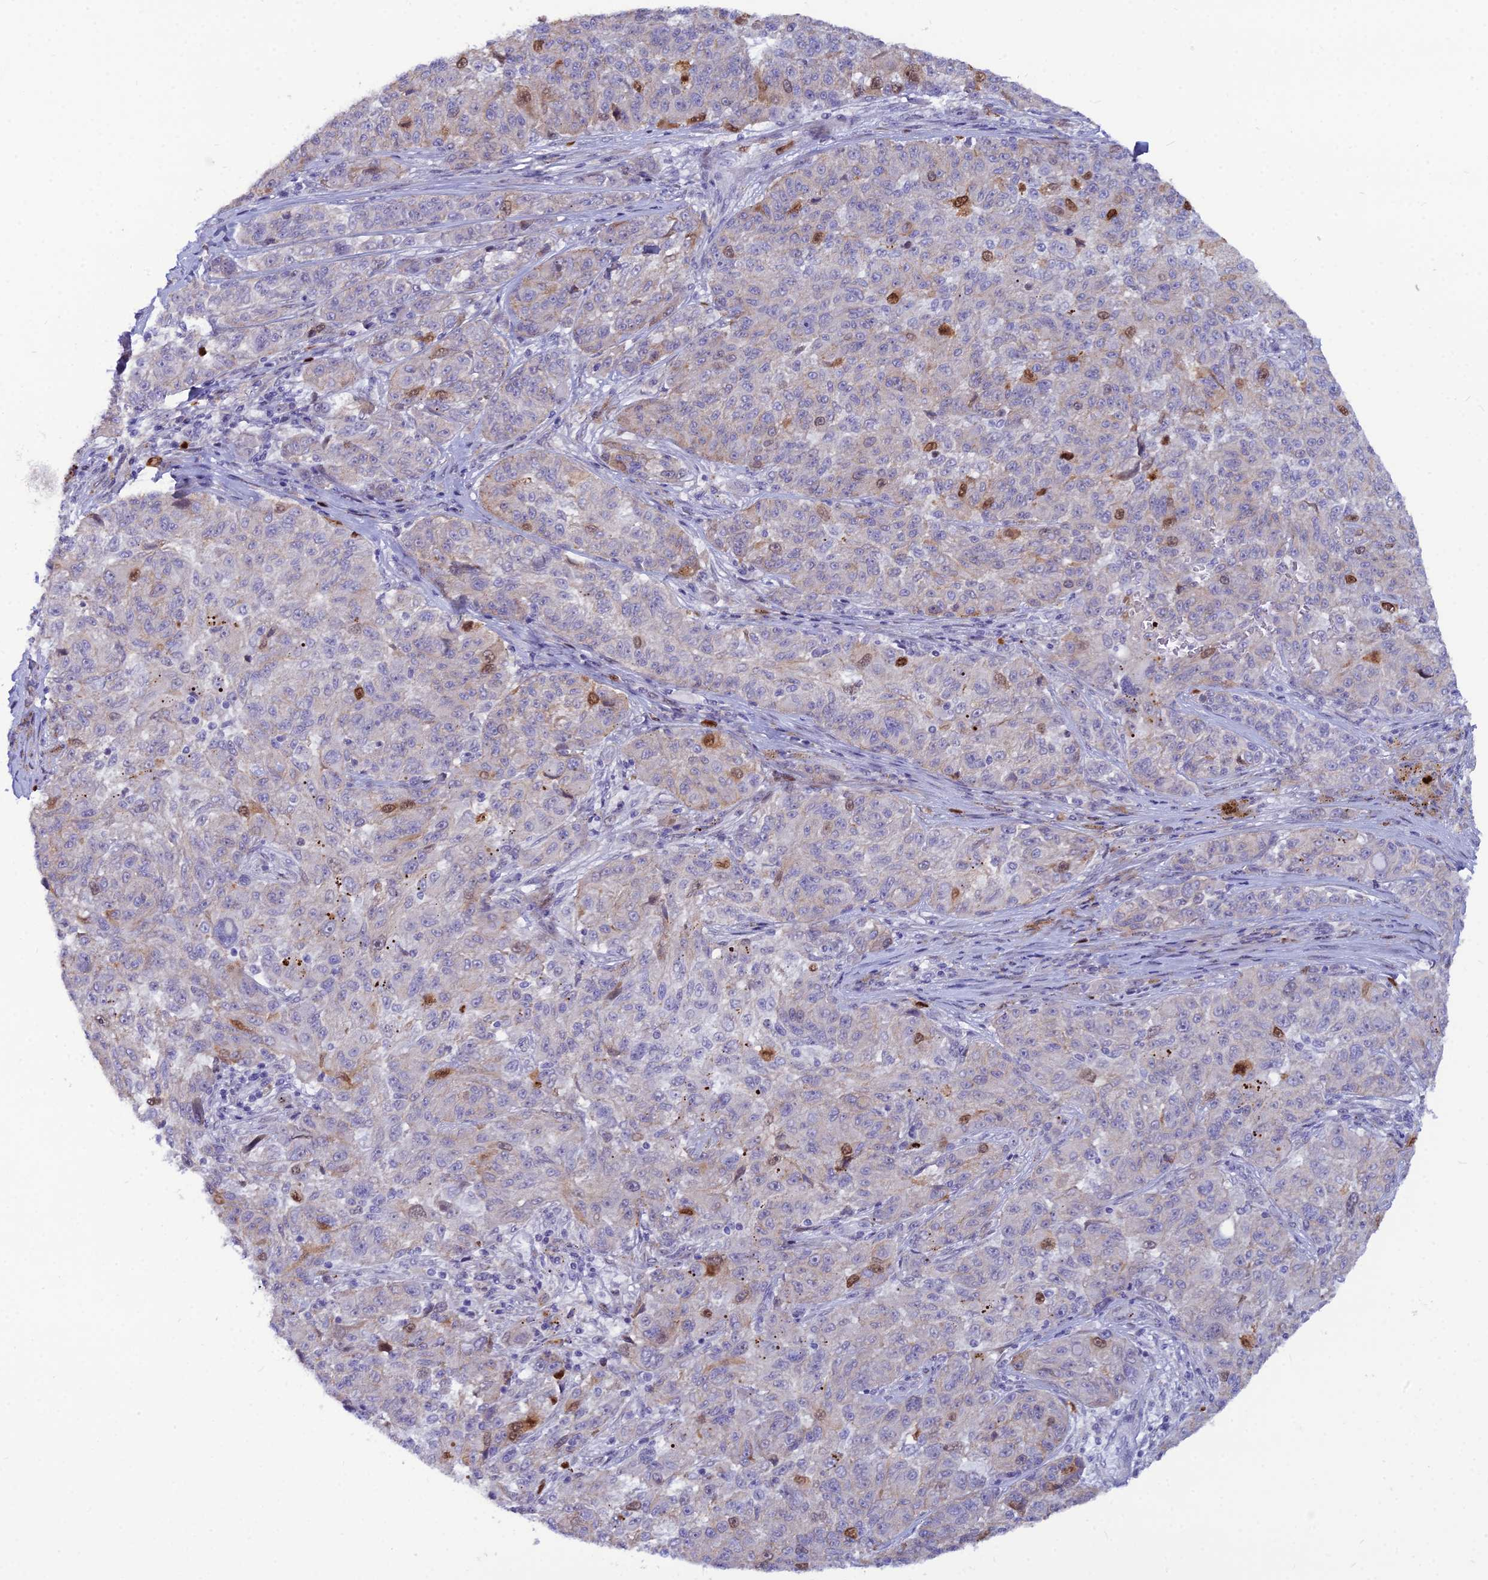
{"staining": {"intensity": "moderate", "quantity": "<25%", "location": "nuclear"}, "tissue": "melanoma", "cell_type": "Tumor cells", "image_type": "cancer", "snomed": [{"axis": "morphology", "description": "Malignant melanoma, NOS"}, {"axis": "topography", "description": "Skin"}], "caption": "Melanoma stained with immunohistochemistry displays moderate nuclear expression in approximately <25% of tumor cells.", "gene": "NUSAP1", "patient": {"sex": "male", "age": 53}}